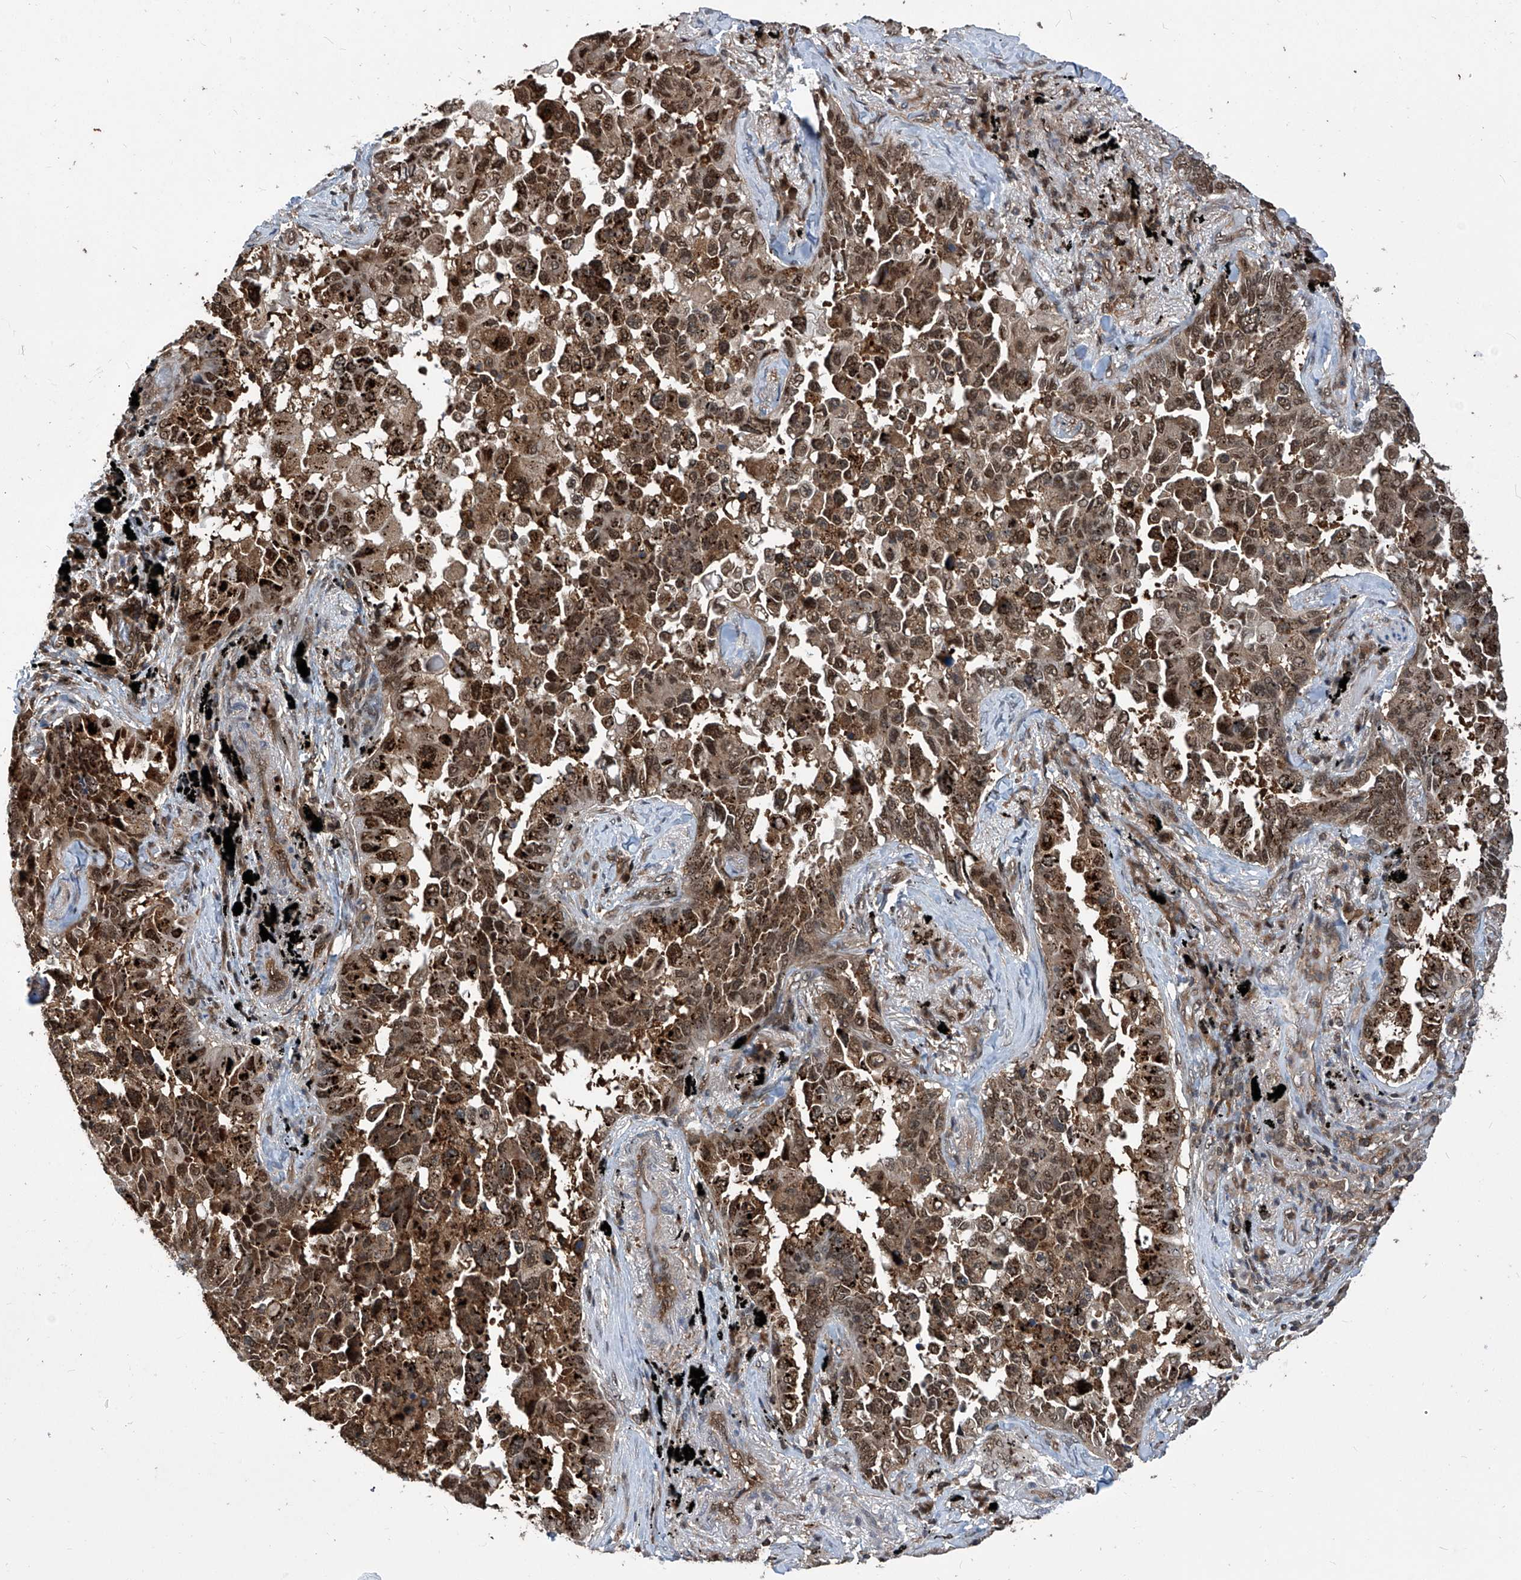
{"staining": {"intensity": "strong", "quantity": ">75%", "location": "cytoplasmic/membranous,nuclear"}, "tissue": "lung cancer", "cell_type": "Tumor cells", "image_type": "cancer", "snomed": [{"axis": "morphology", "description": "Adenocarcinoma, NOS"}, {"axis": "topography", "description": "Lung"}], "caption": "Adenocarcinoma (lung) was stained to show a protein in brown. There is high levels of strong cytoplasmic/membranous and nuclear expression in approximately >75% of tumor cells.", "gene": "PSMB1", "patient": {"sex": "female", "age": 67}}